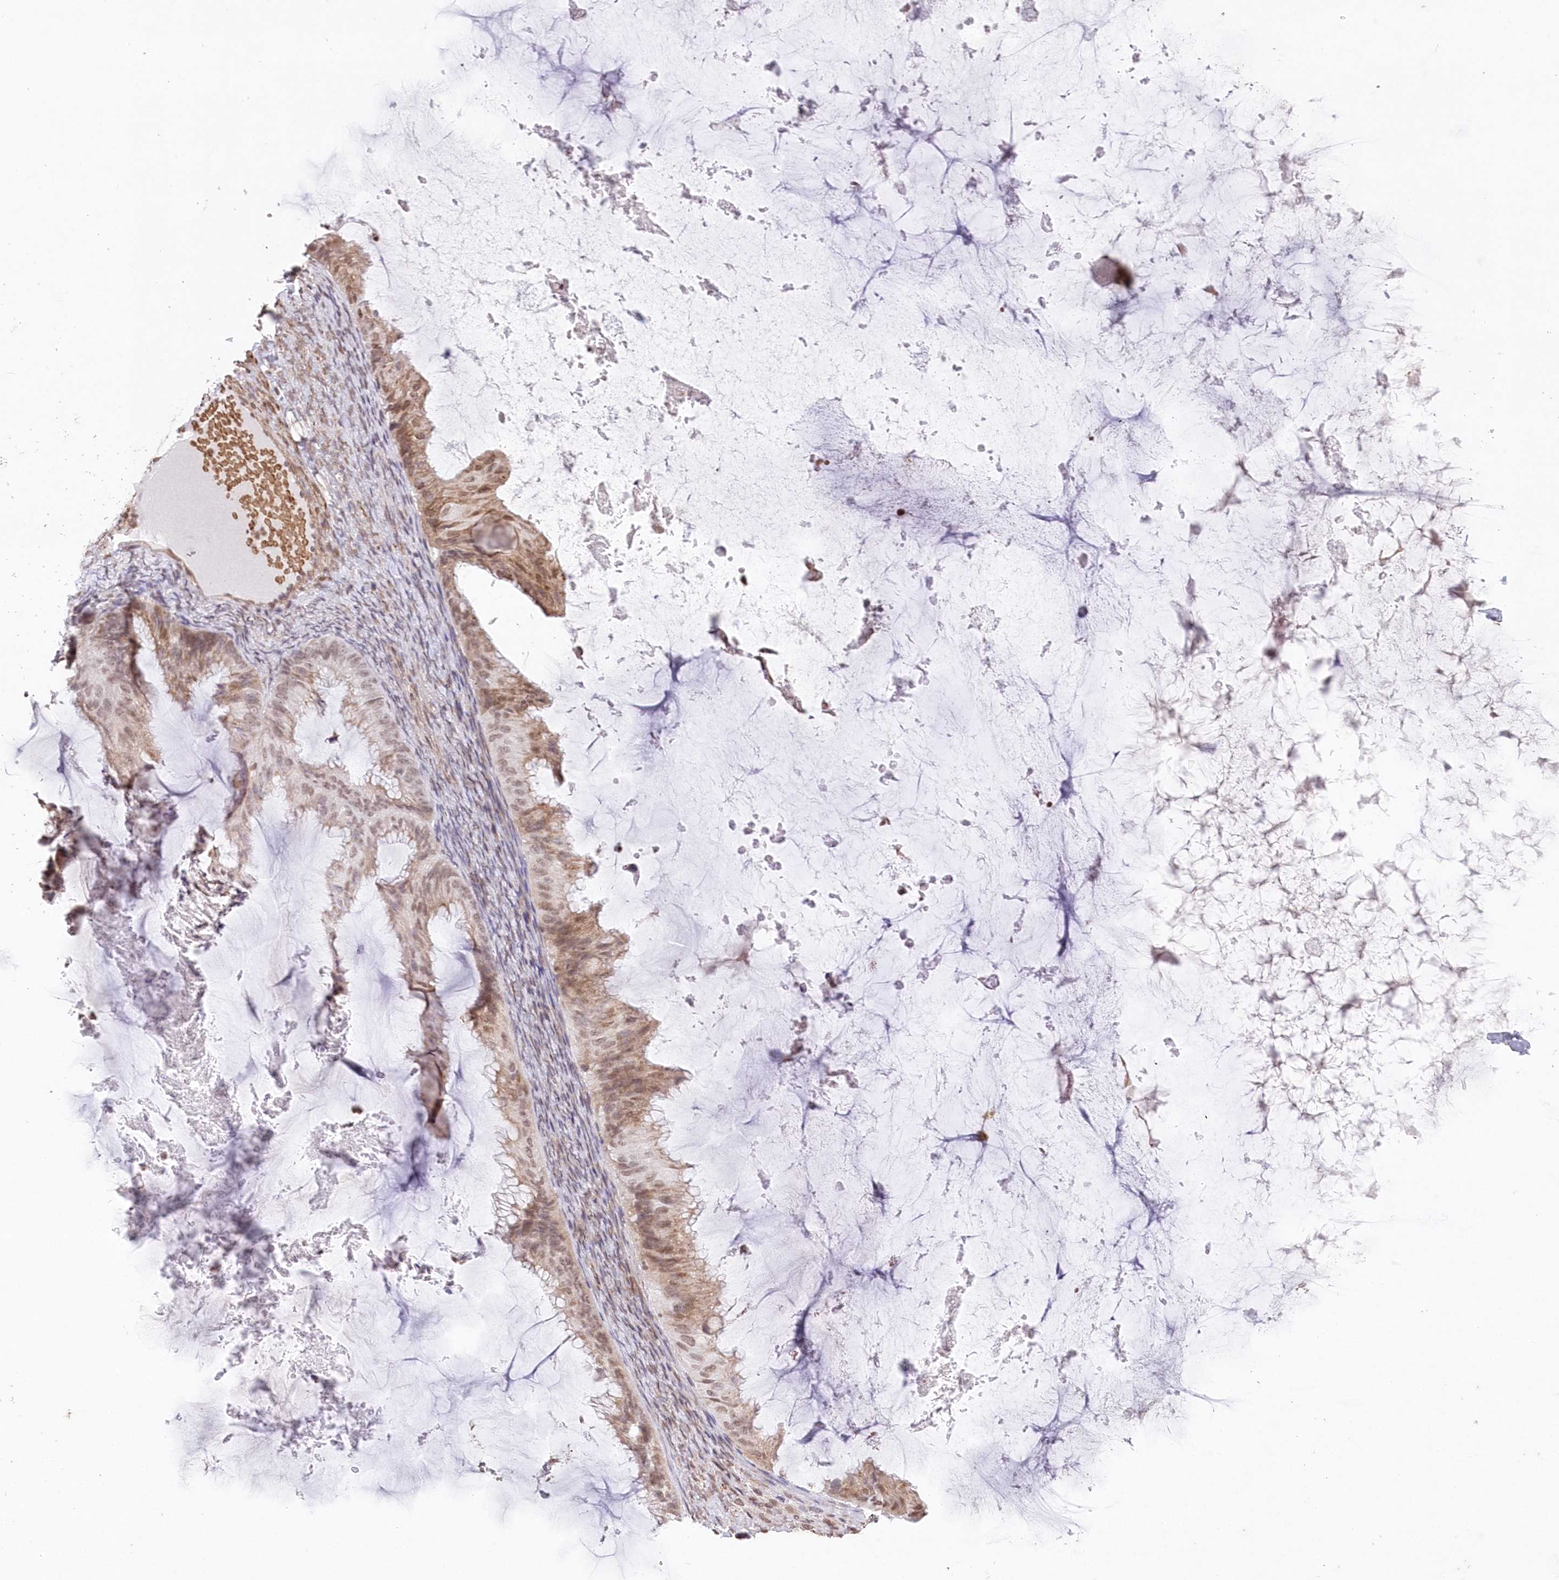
{"staining": {"intensity": "weak", "quantity": "25%-75%", "location": "cytoplasmic/membranous,nuclear"}, "tissue": "ovarian cancer", "cell_type": "Tumor cells", "image_type": "cancer", "snomed": [{"axis": "morphology", "description": "Cystadenocarcinoma, mucinous, NOS"}, {"axis": "topography", "description": "Ovary"}], "caption": "Brown immunohistochemical staining in human mucinous cystadenocarcinoma (ovarian) exhibits weak cytoplasmic/membranous and nuclear staining in about 25%-75% of tumor cells.", "gene": "RBM27", "patient": {"sex": "female", "age": 61}}